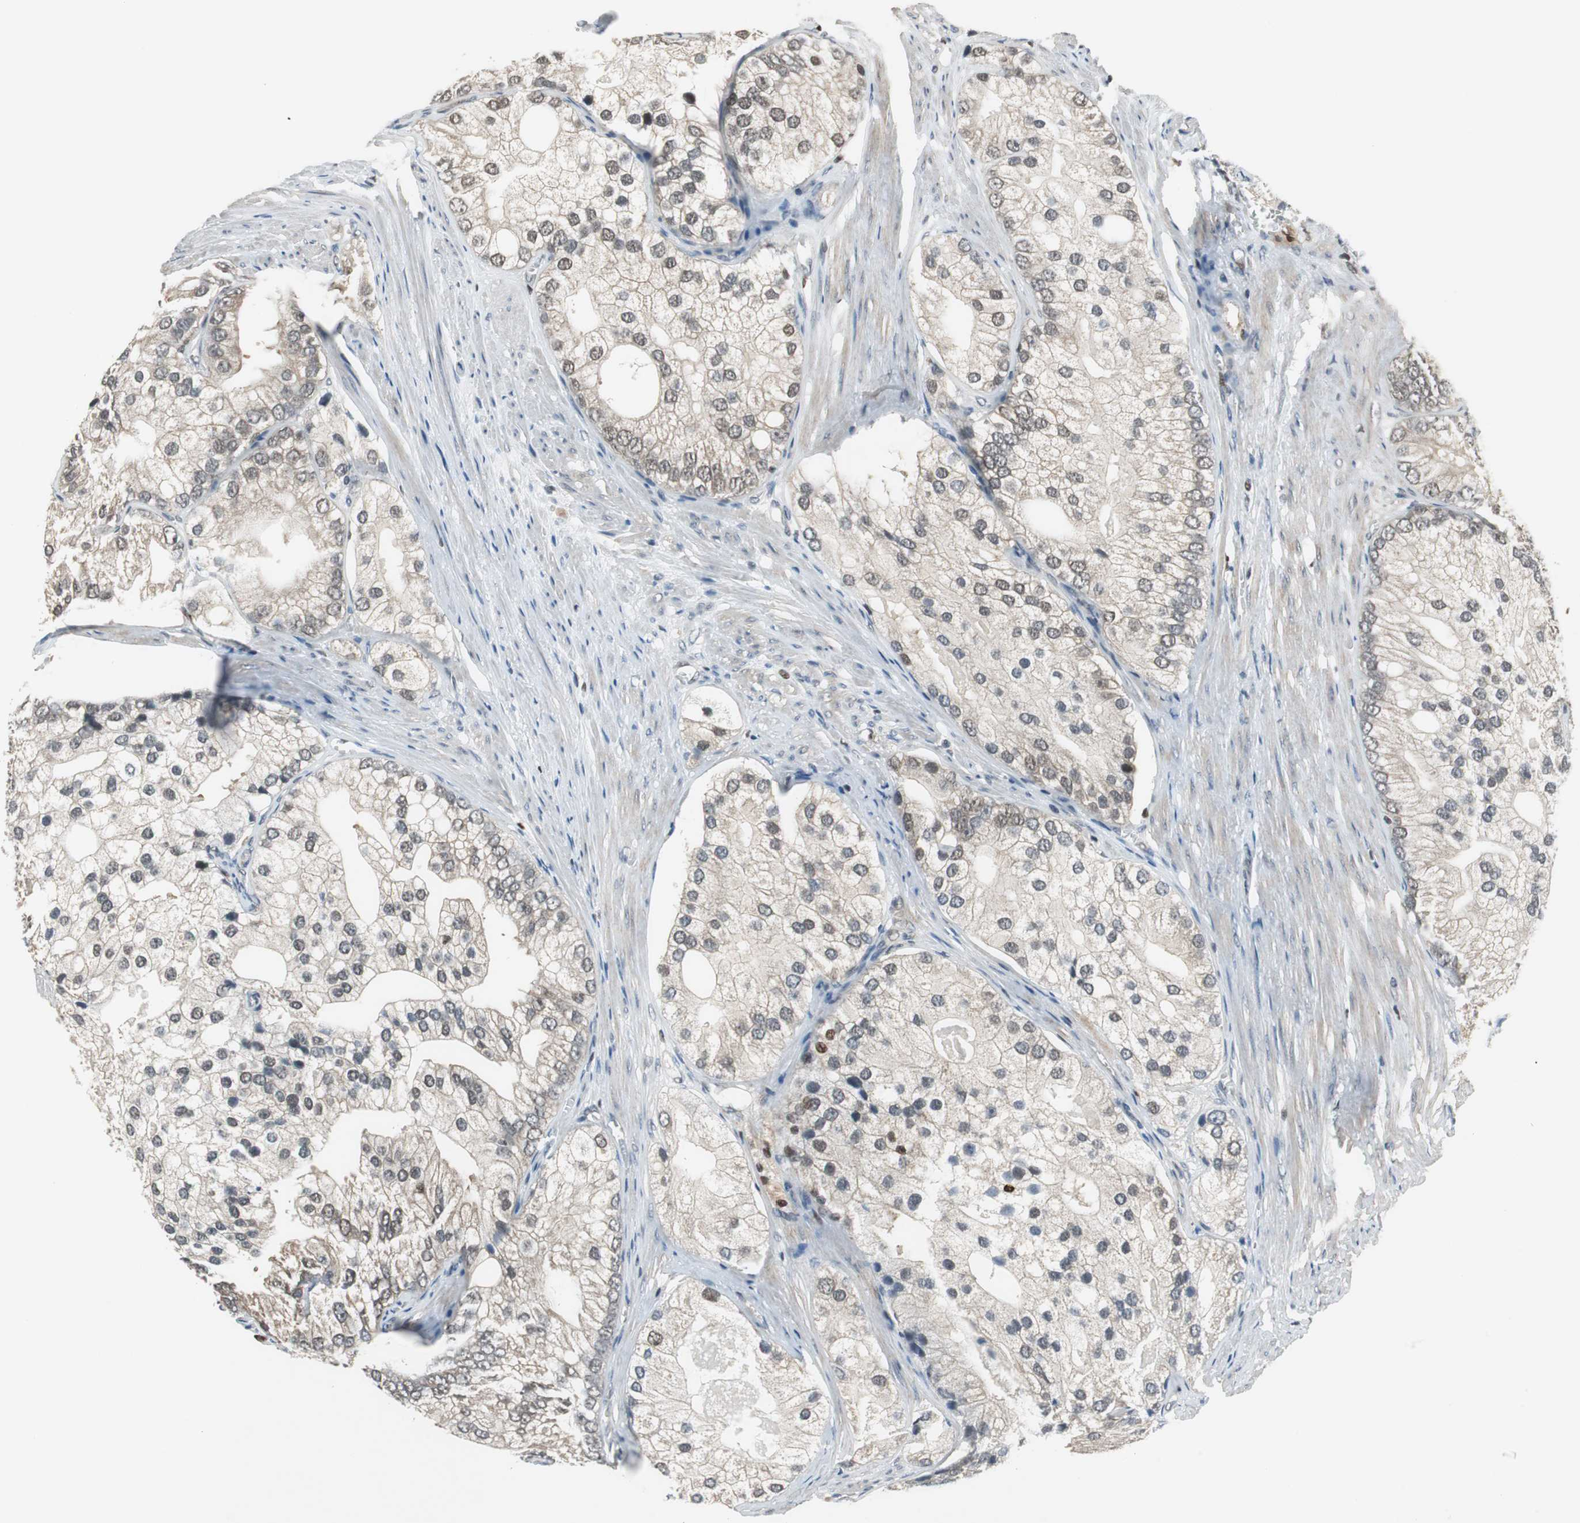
{"staining": {"intensity": "weak", "quantity": "<25%", "location": "nuclear"}, "tissue": "prostate cancer", "cell_type": "Tumor cells", "image_type": "cancer", "snomed": [{"axis": "morphology", "description": "Adenocarcinoma, Low grade"}, {"axis": "topography", "description": "Prostate"}], "caption": "Immunohistochemistry (IHC) histopathology image of human prostate cancer stained for a protein (brown), which reveals no positivity in tumor cells.", "gene": "MAFB", "patient": {"sex": "male", "age": 69}}